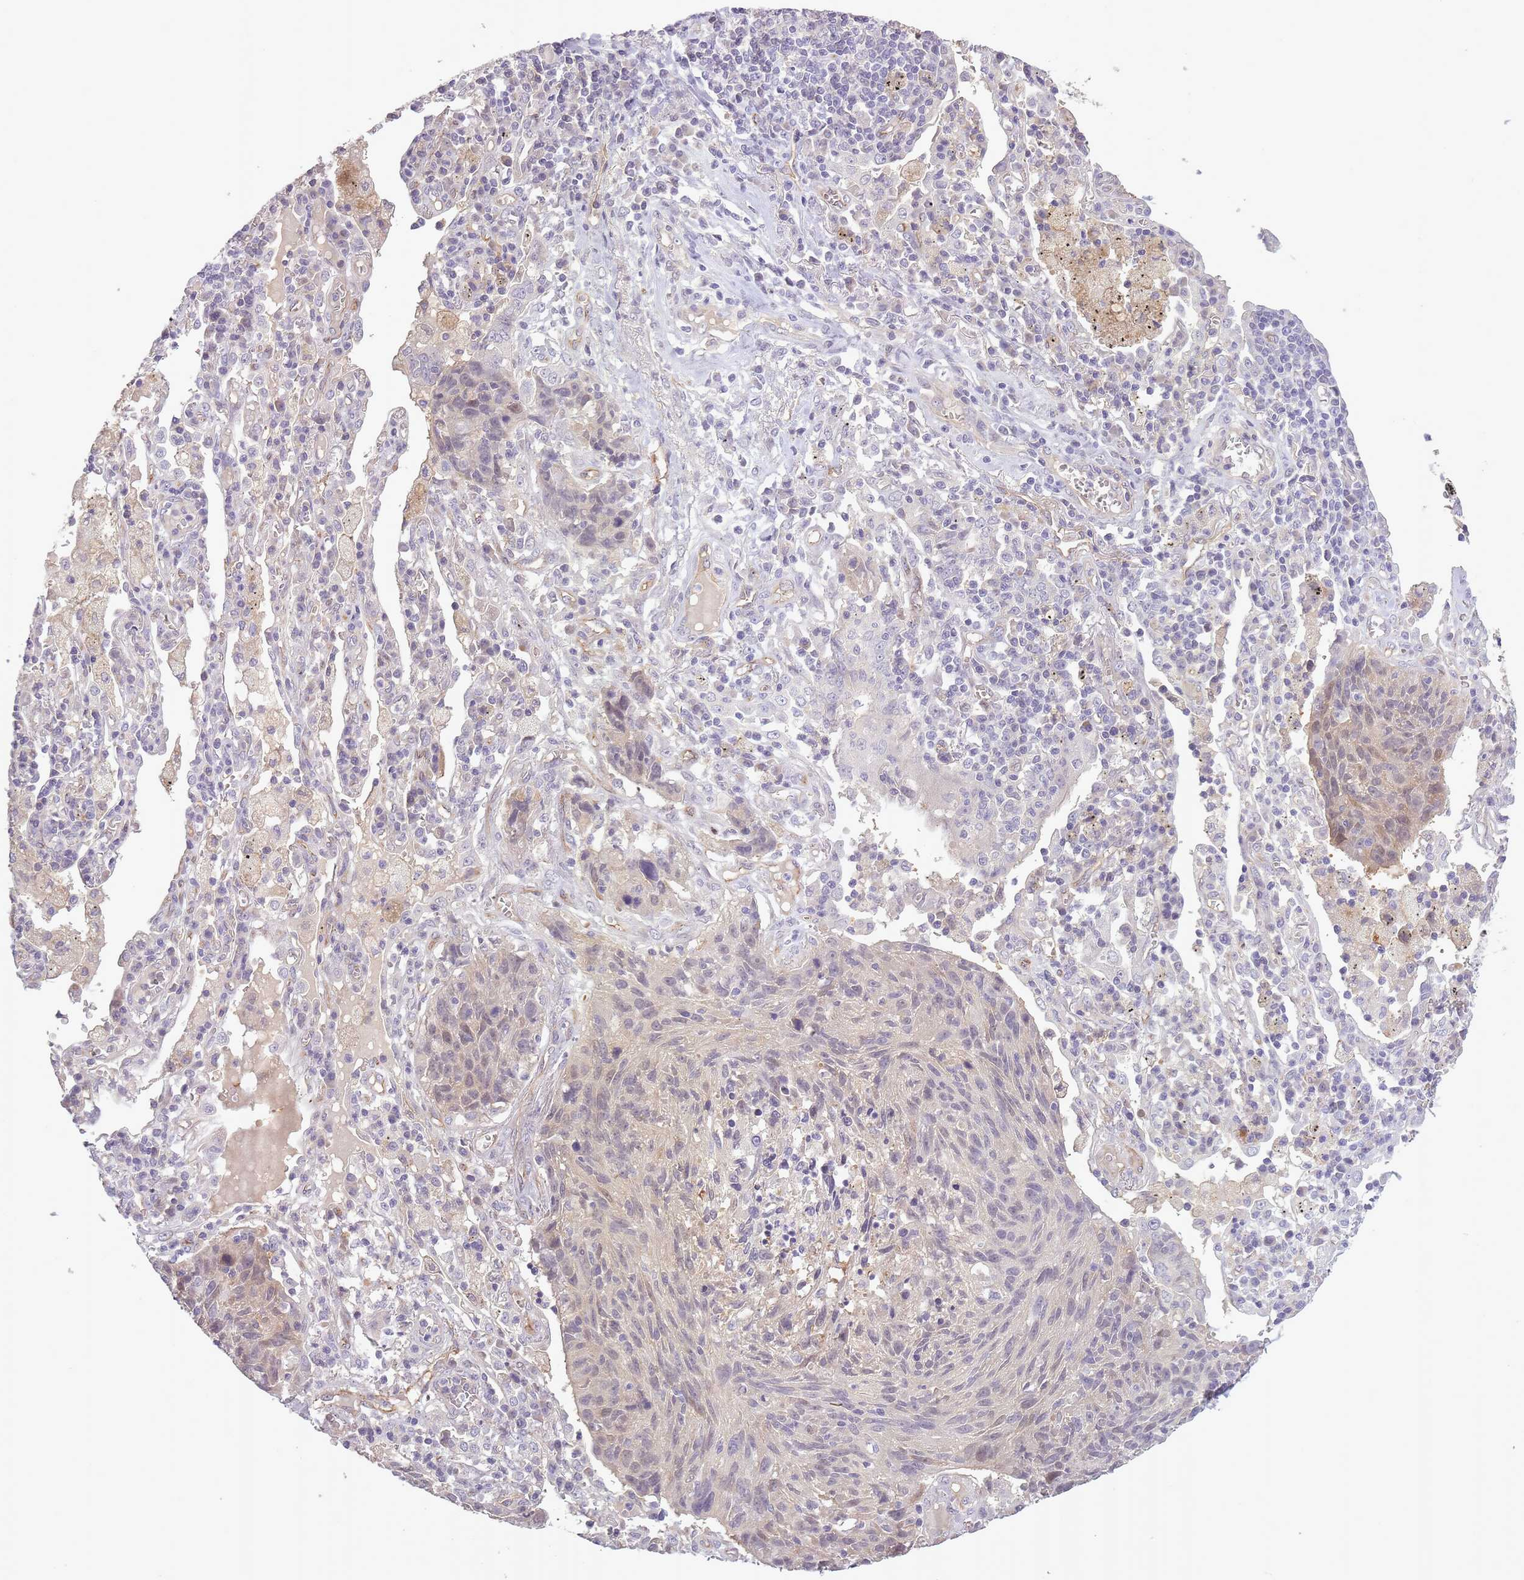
{"staining": {"intensity": "weak", "quantity": "<25%", "location": "nuclear"}, "tissue": "lung cancer", "cell_type": "Tumor cells", "image_type": "cancer", "snomed": [{"axis": "morphology", "description": "Squamous cell carcinoma, NOS"}, {"axis": "topography", "description": "Lung"}], "caption": "High power microscopy photomicrograph of an immunohistochemistry (IHC) photomicrograph of lung cancer (squamous cell carcinoma), revealing no significant positivity in tumor cells.", "gene": "SLC8A2", "patient": {"sex": "female", "age": 66}}